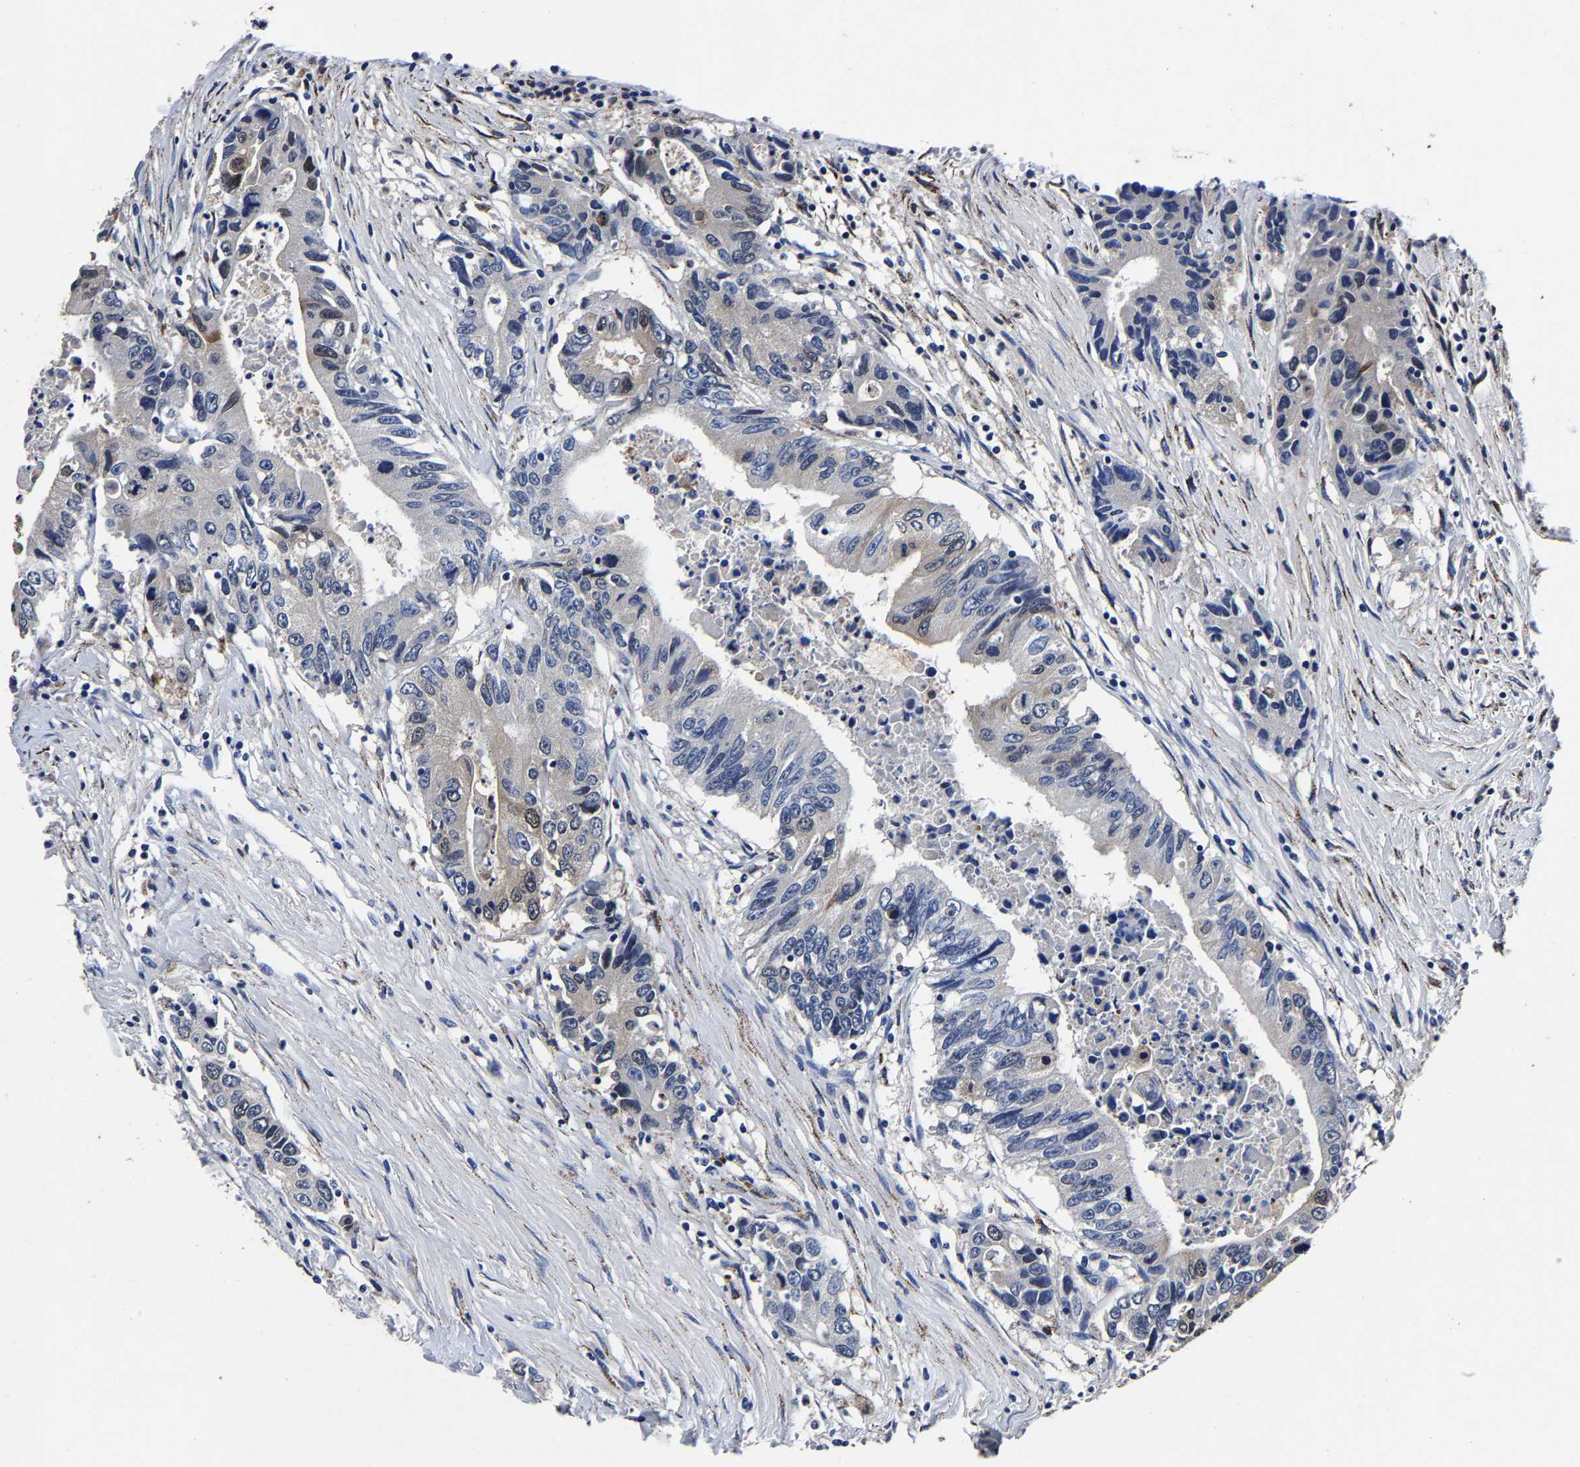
{"staining": {"intensity": "negative", "quantity": "none", "location": "none"}, "tissue": "colorectal cancer", "cell_type": "Tumor cells", "image_type": "cancer", "snomed": [{"axis": "morphology", "description": "Adenocarcinoma, NOS"}, {"axis": "topography", "description": "Colon"}], "caption": "The photomicrograph reveals no staining of tumor cells in colorectal adenocarcinoma. (DAB immunohistochemistry (IHC) visualized using brightfield microscopy, high magnification).", "gene": "PSPH", "patient": {"sex": "female", "age": 77}}